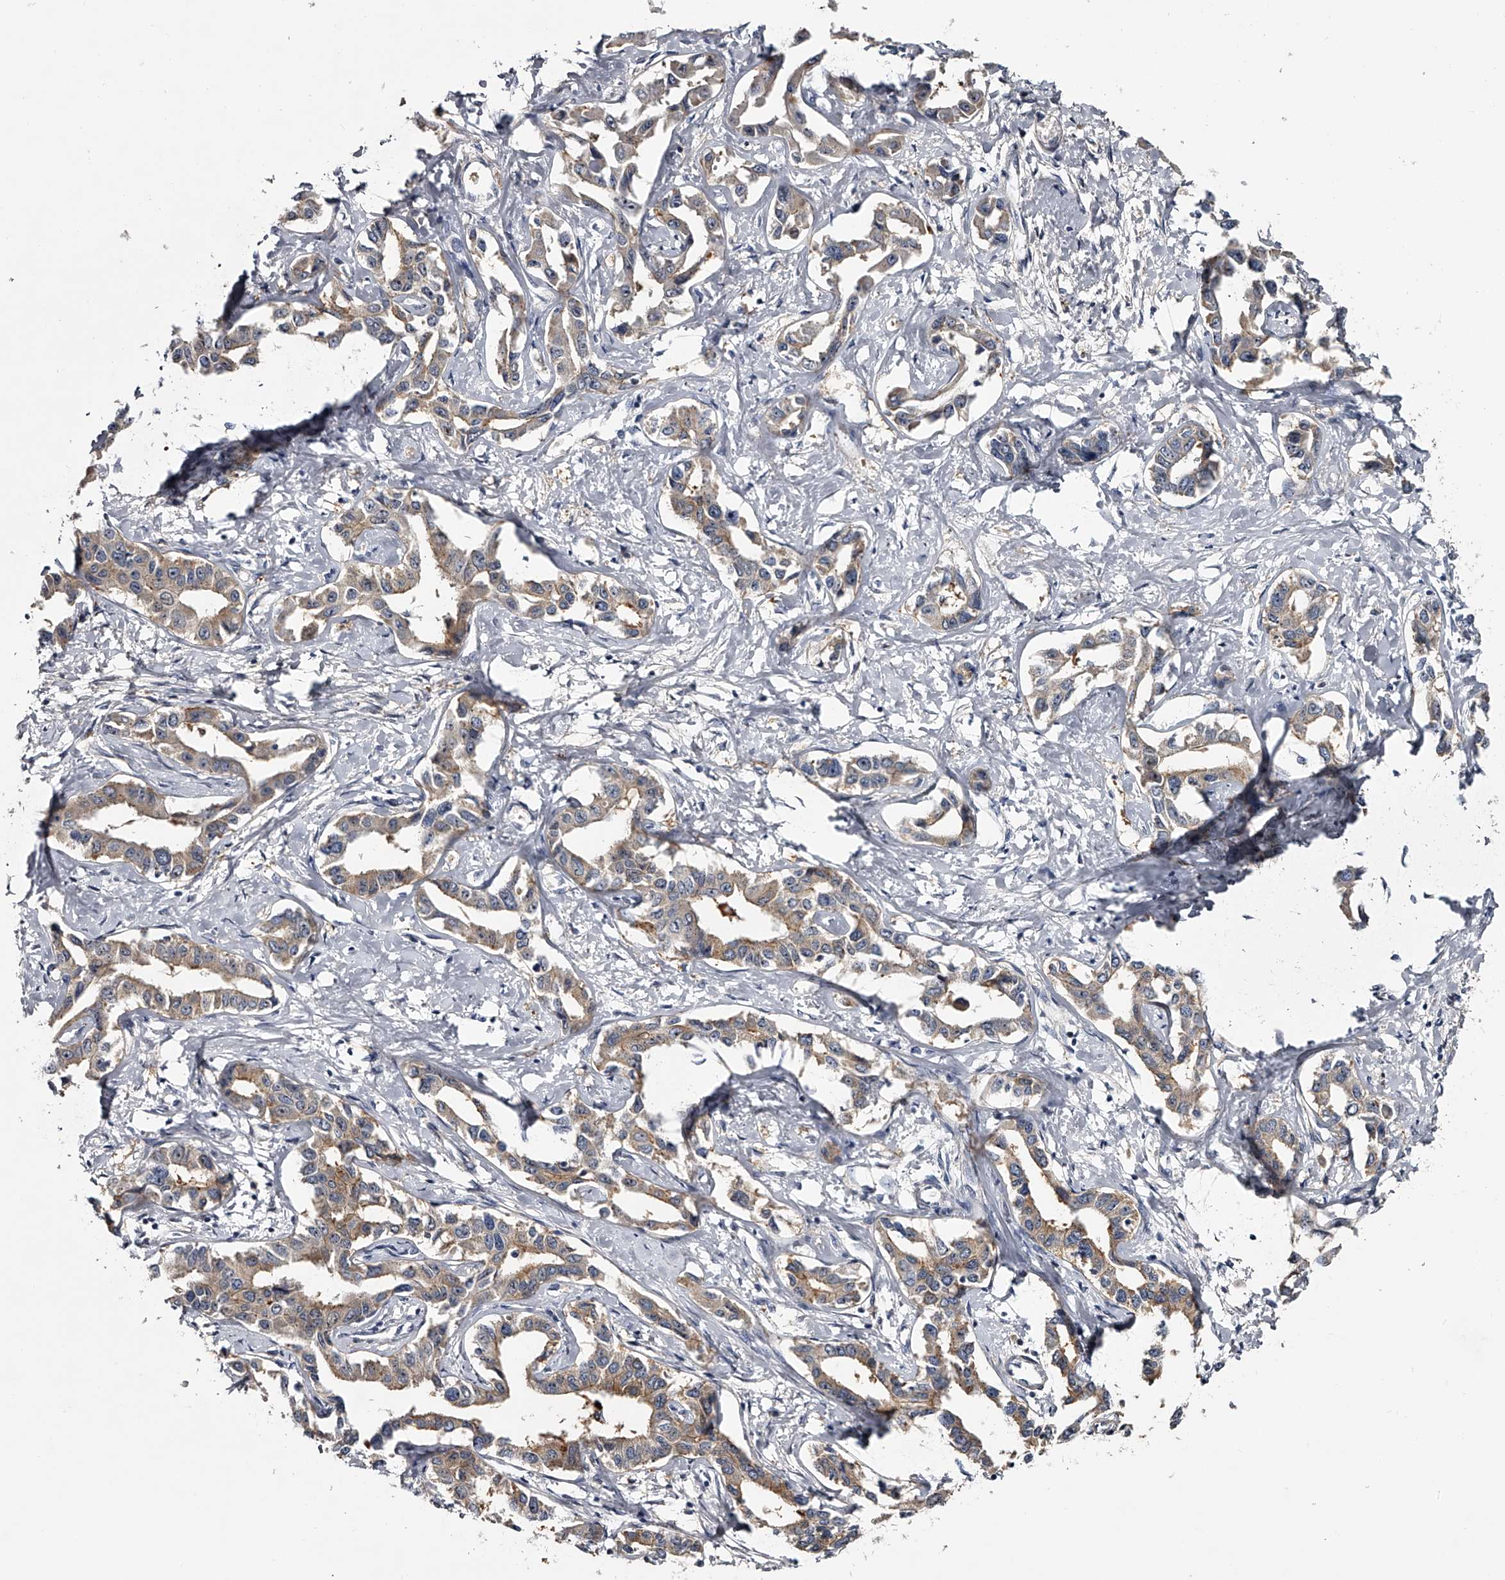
{"staining": {"intensity": "weak", "quantity": ">75%", "location": "cytoplasmic/membranous"}, "tissue": "liver cancer", "cell_type": "Tumor cells", "image_type": "cancer", "snomed": [{"axis": "morphology", "description": "Cholangiocarcinoma"}, {"axis": "topography", "description": "Liver"}], "caption": "An image of human cholangiocarcinoma (liver) stained for a protein exhibits weak cytoplasmic/membranous brown staining in tumor cells.", "gene": "MDN1", "patient": {"sex": "male", "age": 59}}